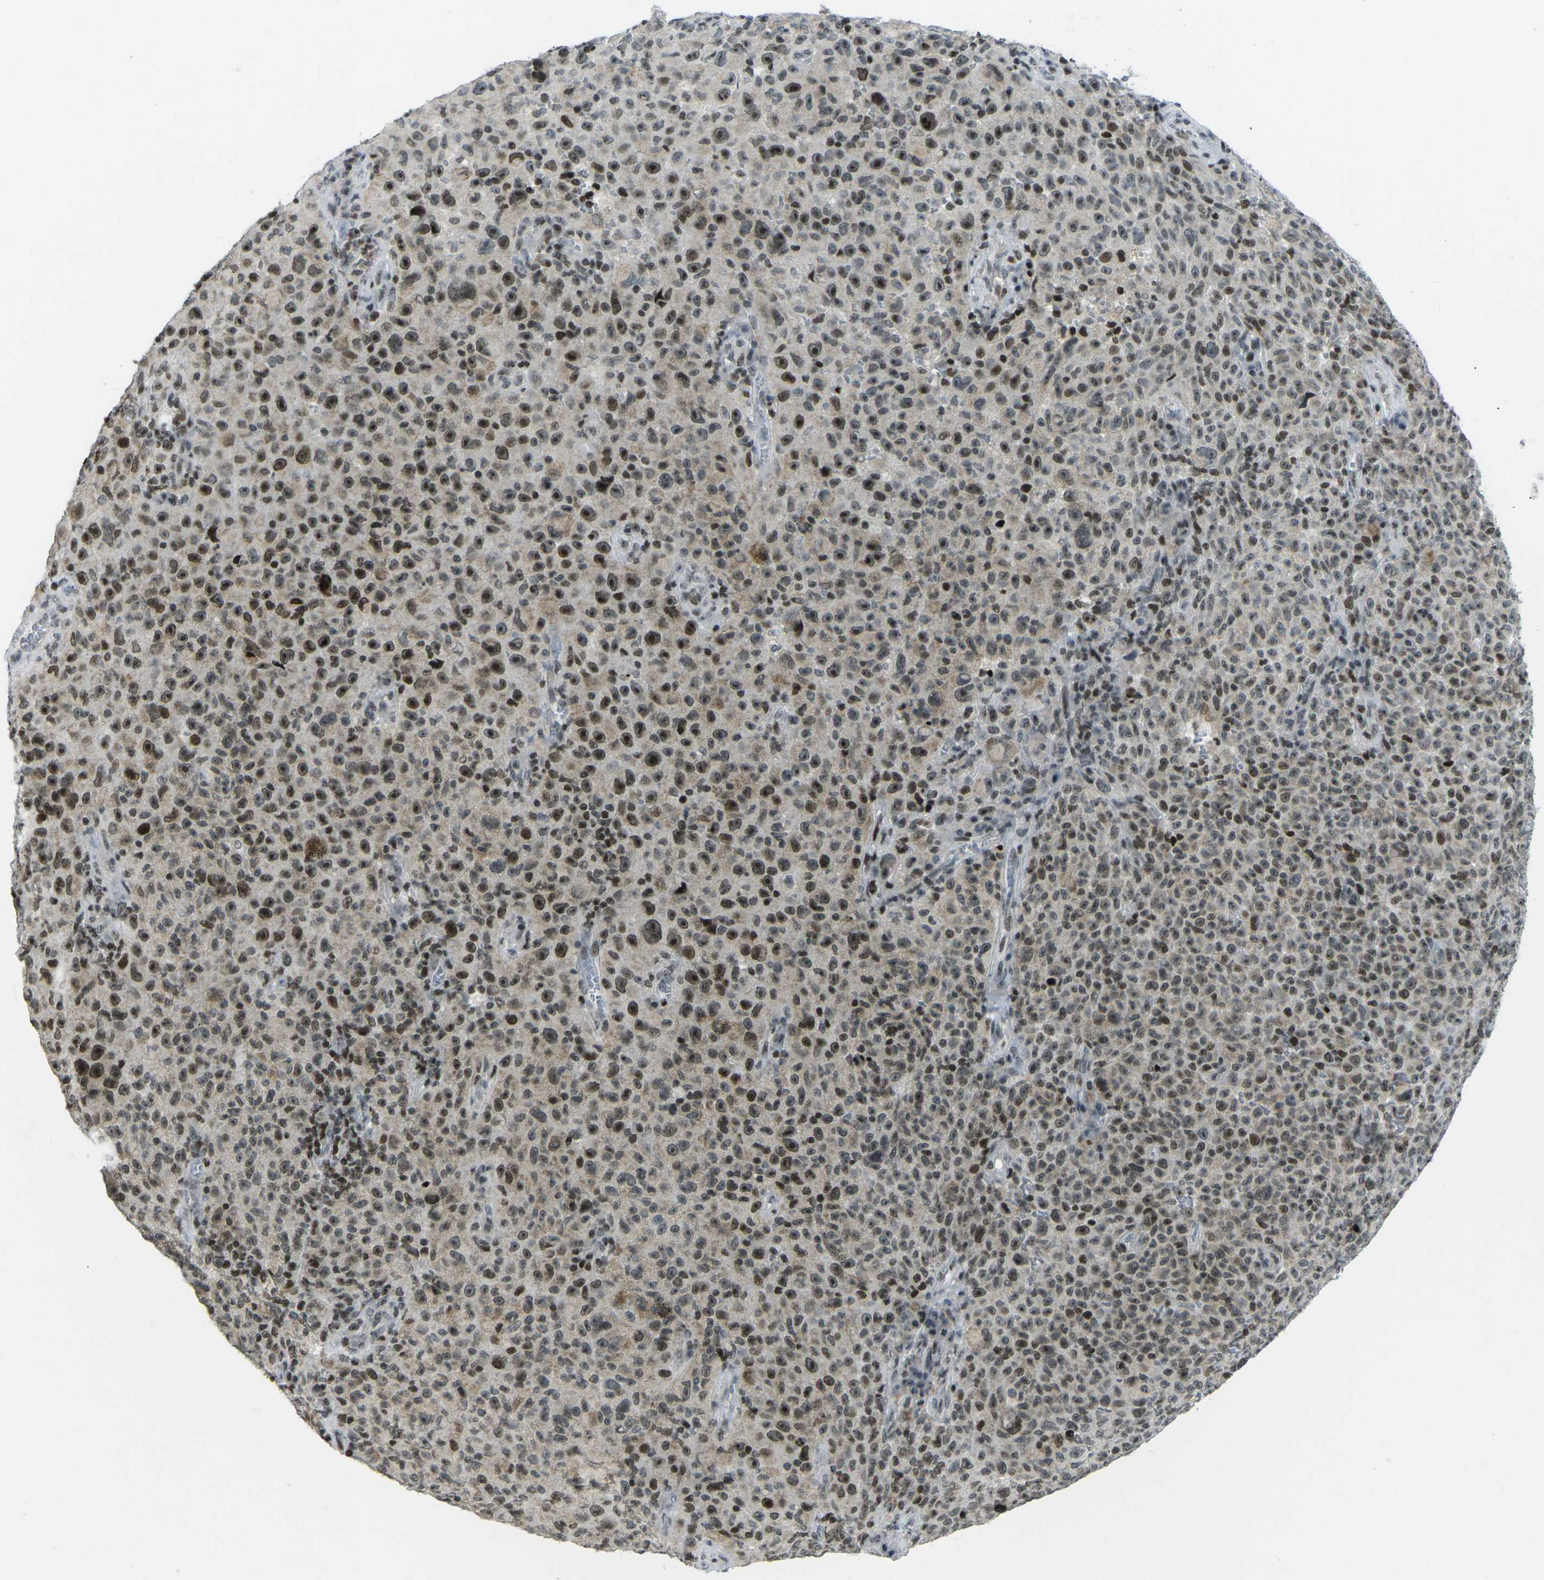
{"staining": {"intensity": "strong", "quantity": ">75%", "location": "nuclear"}, "tissue": "melanoma", "cell_type": "Tumor cells", "image_type": "cancer", "snomed": [{"axis": "morphology", "description": "Malignant melanoma, NOS"}, {"axis": "topography", "description": "Skin"}], "caption": "IHC image of neoplastic tissue: malignant melanoma stained using immunohistochemistry (IHC) displays high levels of strong protein expression localized specifically in the nuclear of tumor cells, appearing as a nuclear brown color.", "gene": "EME1", "patient": {"sex": "female", "age": 82}}